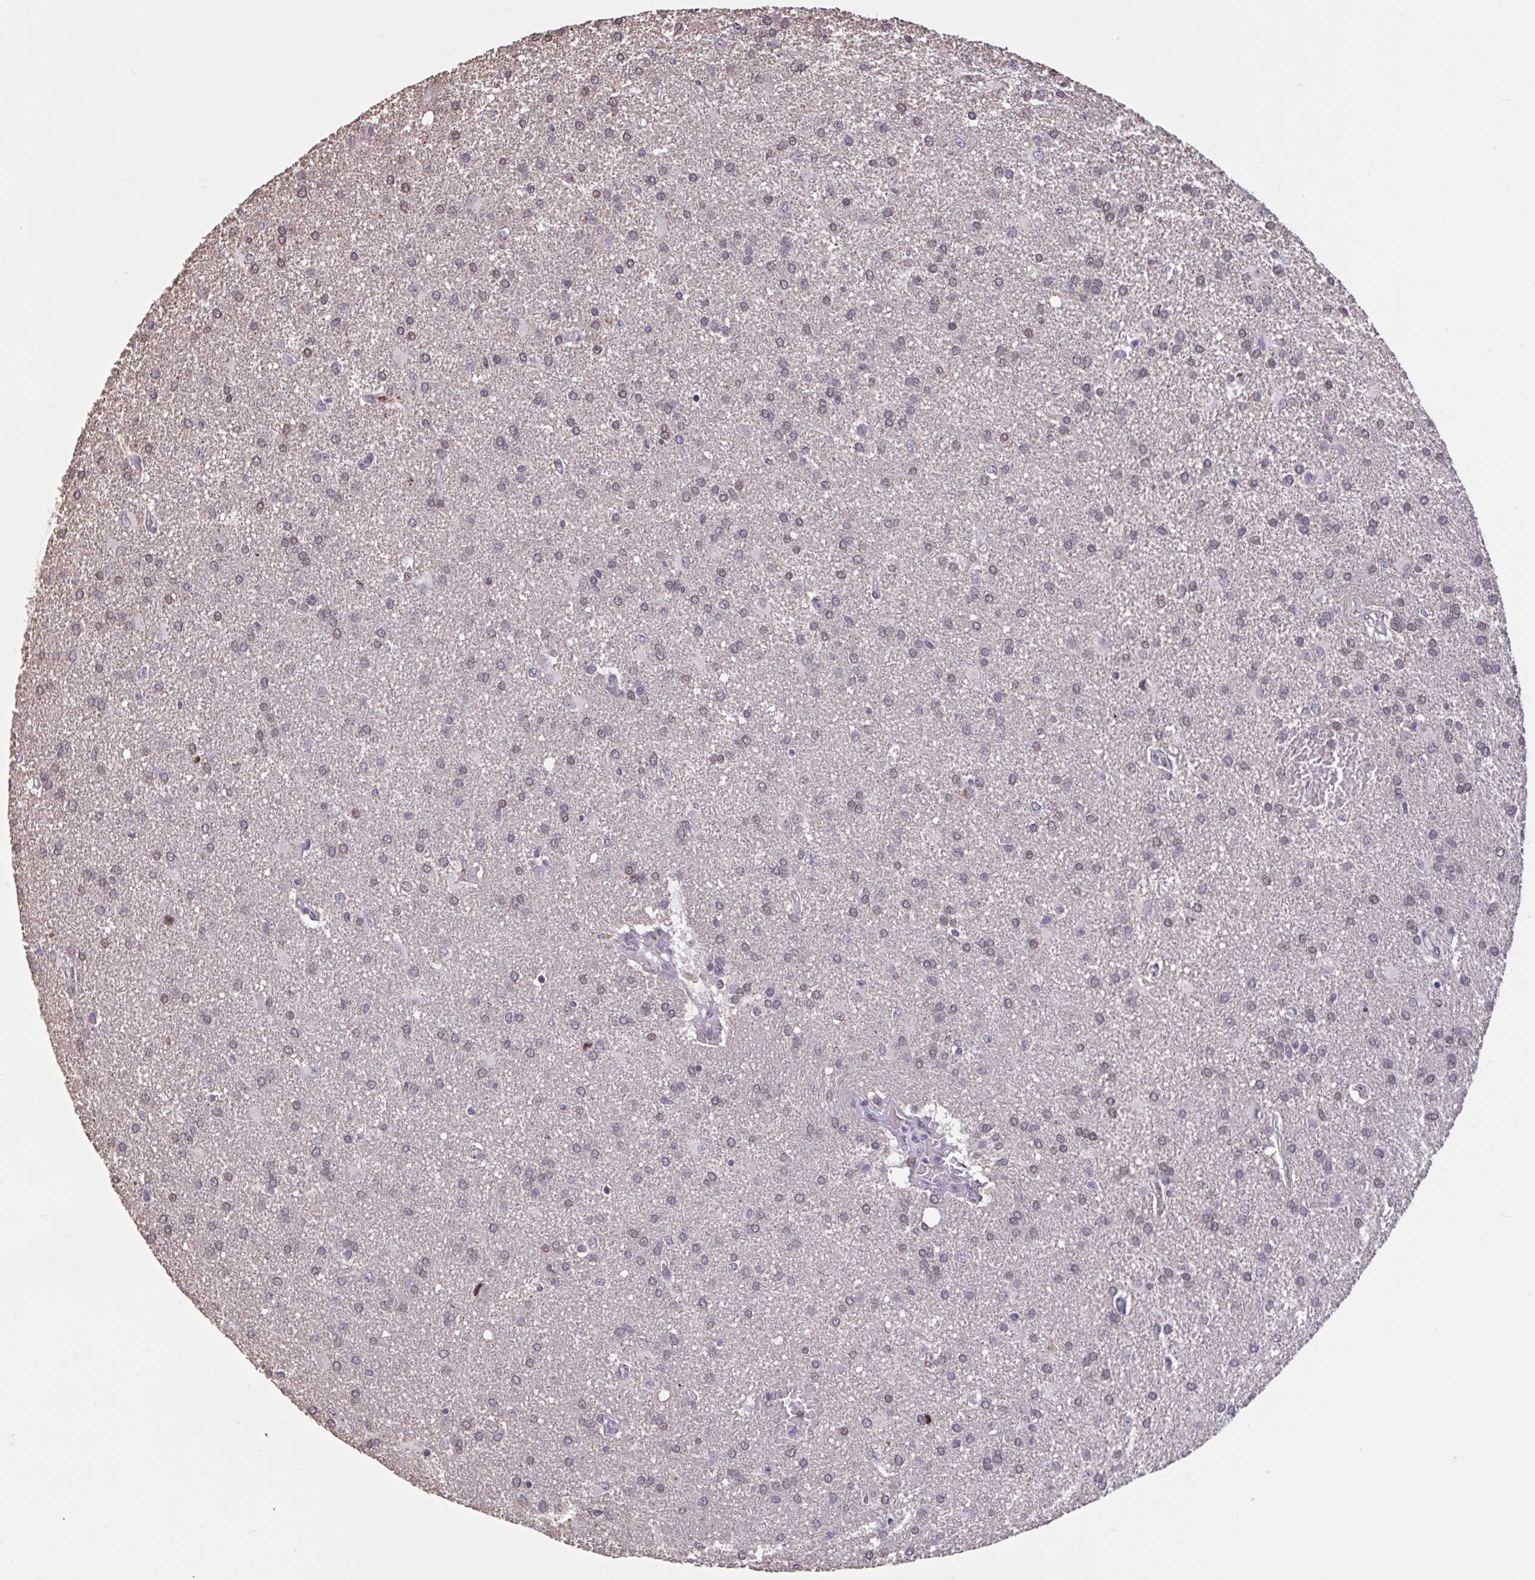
{"staining": {"intensity": "weak", "quantity": "25%-75%", "location": "nuclear"}, "tissue": "glioma", "cell_type": "Tumor cells", "image_type": "cancer", "snomed": [{"axis": "morphology", "description": "Glioma, malignant, High grade"}, {"axis": "topography", "description": "Brain"}], "caption": "A micrograph of malignant high-grade glioma stained for a protein reveals weak nuclear brown staining in tumor cells.", "gene": "ZNF414", "patient": {"sex": "male", "age": 68}}